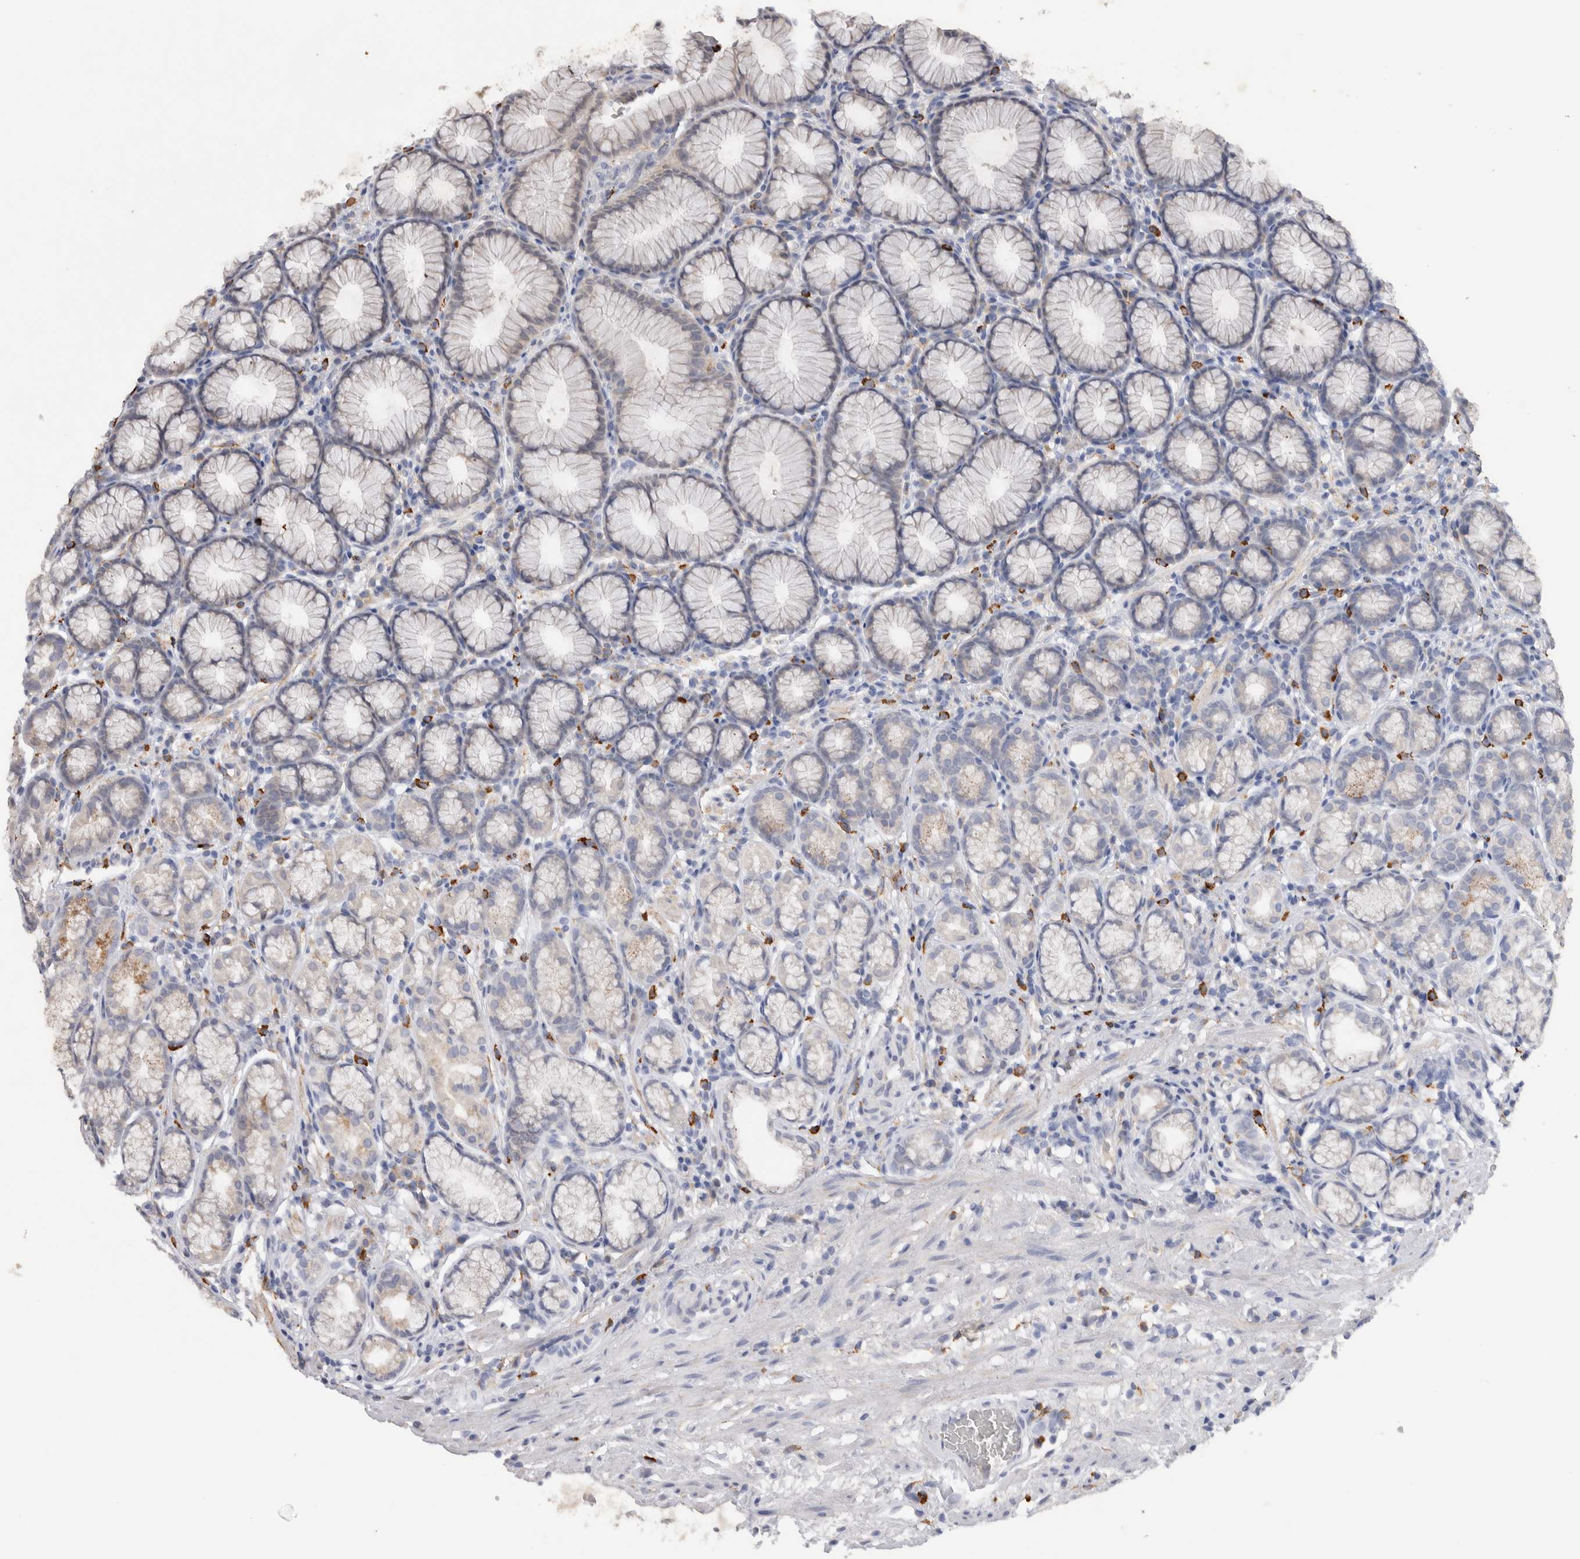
{"staining": {"intensity": "weak", "quantity": "<25%", "location": "cytoplasmic/membranous"}, "tissue": "stomach", "cell_type": "Glandular cells", "image_type": "normal", "snomed": [{"axis": "morphology", "description": "Normal tissue, NOS"}, {"axis": "topography", "description": "Stomach"}], "caption": "Glandular cells show no significant expression in unremarkable stomach. (DAB immunohistochemistry (IHC) with hematoxylin counter stain).", "gene": "VSIG4", "patient": {"sex": "male", "age": 42}}